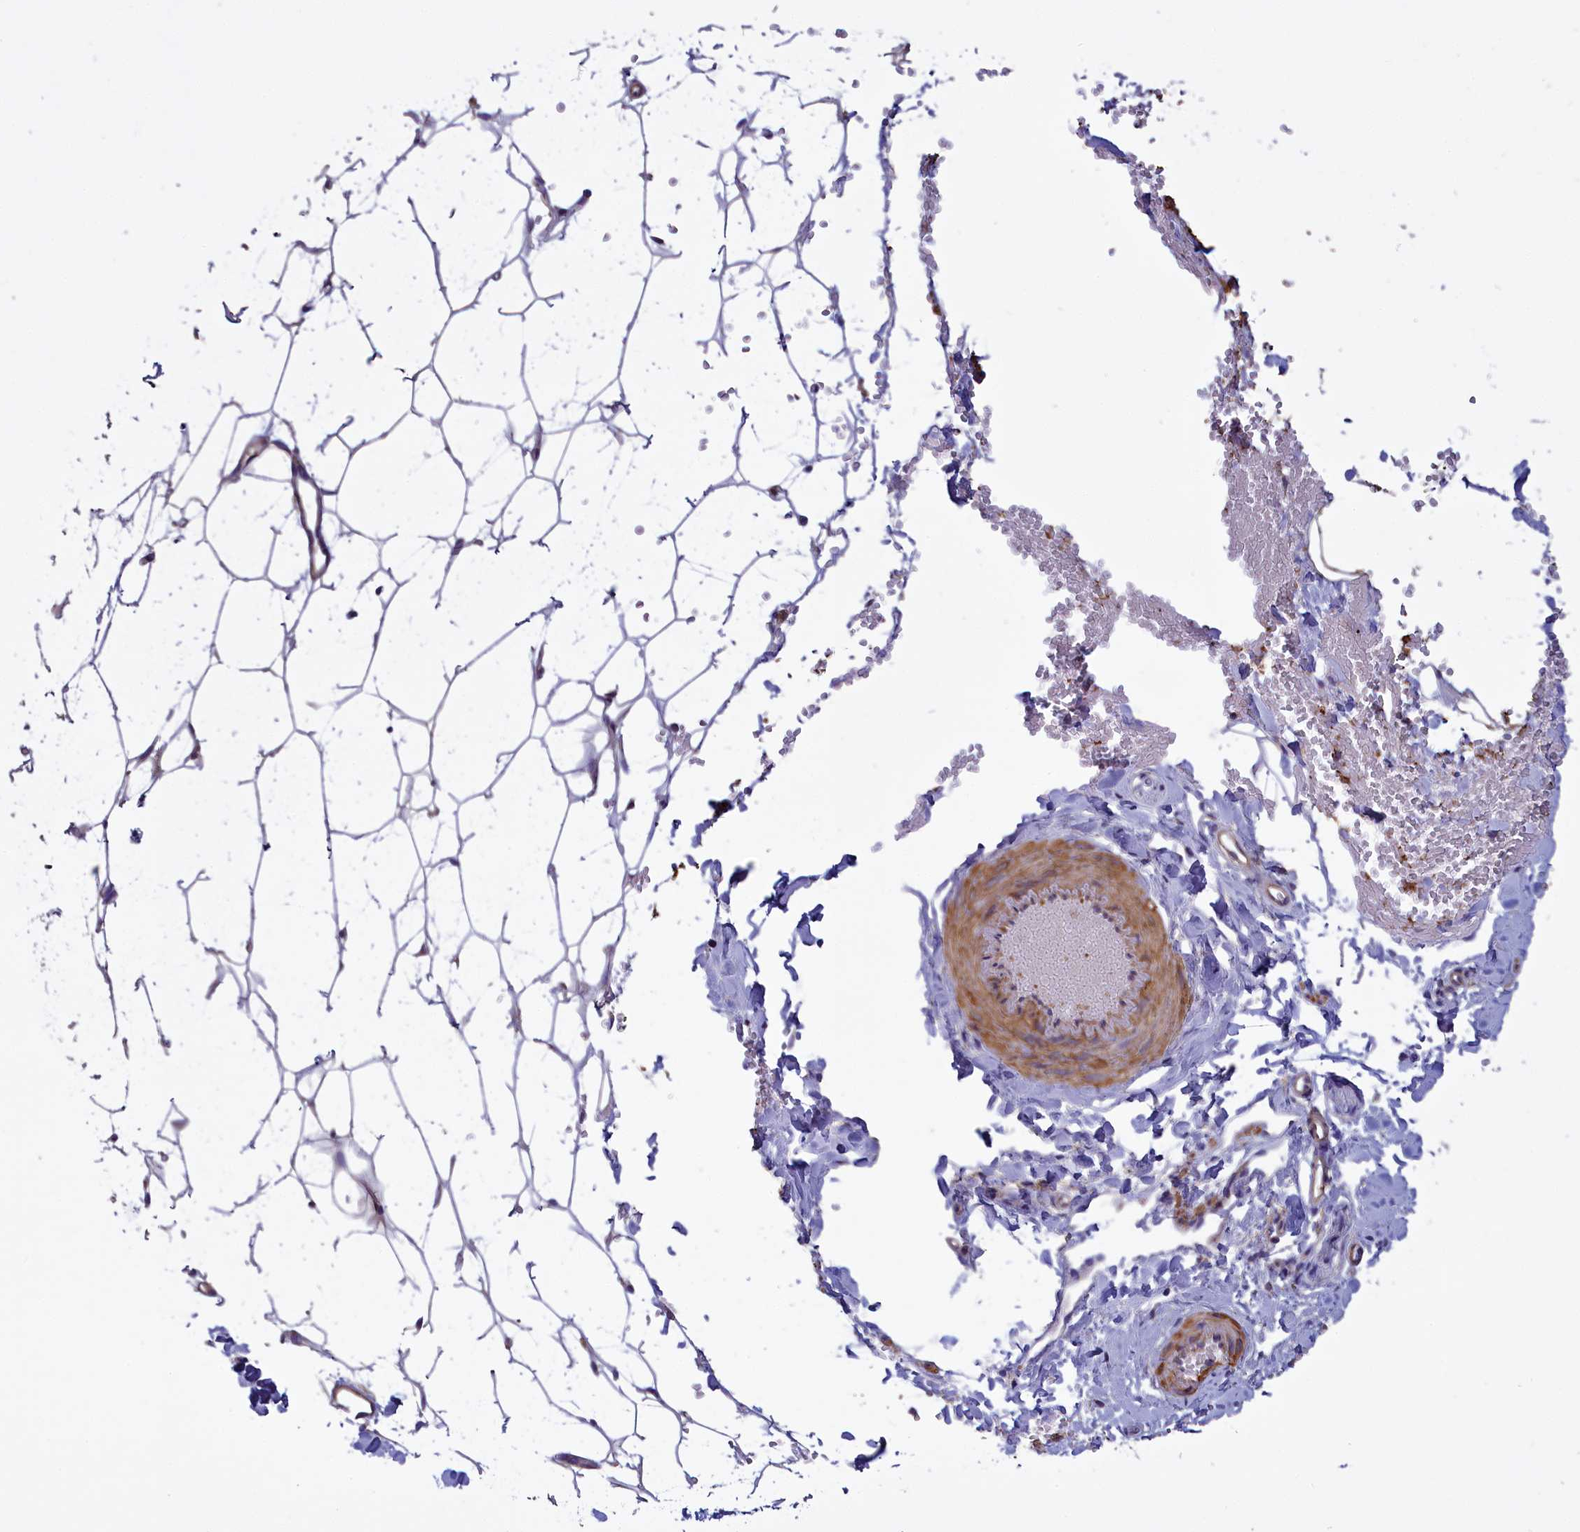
{"staining": {"intensity": "negative", "quantity": "none", "location": "none"}, "tissue": "adipose tissue", "cell_type": "Adipocytes", "image_type": "normal", "snomed": [{"axis": "morphology", "description": "Normal tissue, NOS"}, {"axis": "topography", "description": "Breast"}], "caption": "An immunohistochemistry image of normal adipose tissue is shown. There is no staining in adipocytes of adipose tissue.", "gene": "AMDHD2", "patient": {"sex": "female", "age": 23}}